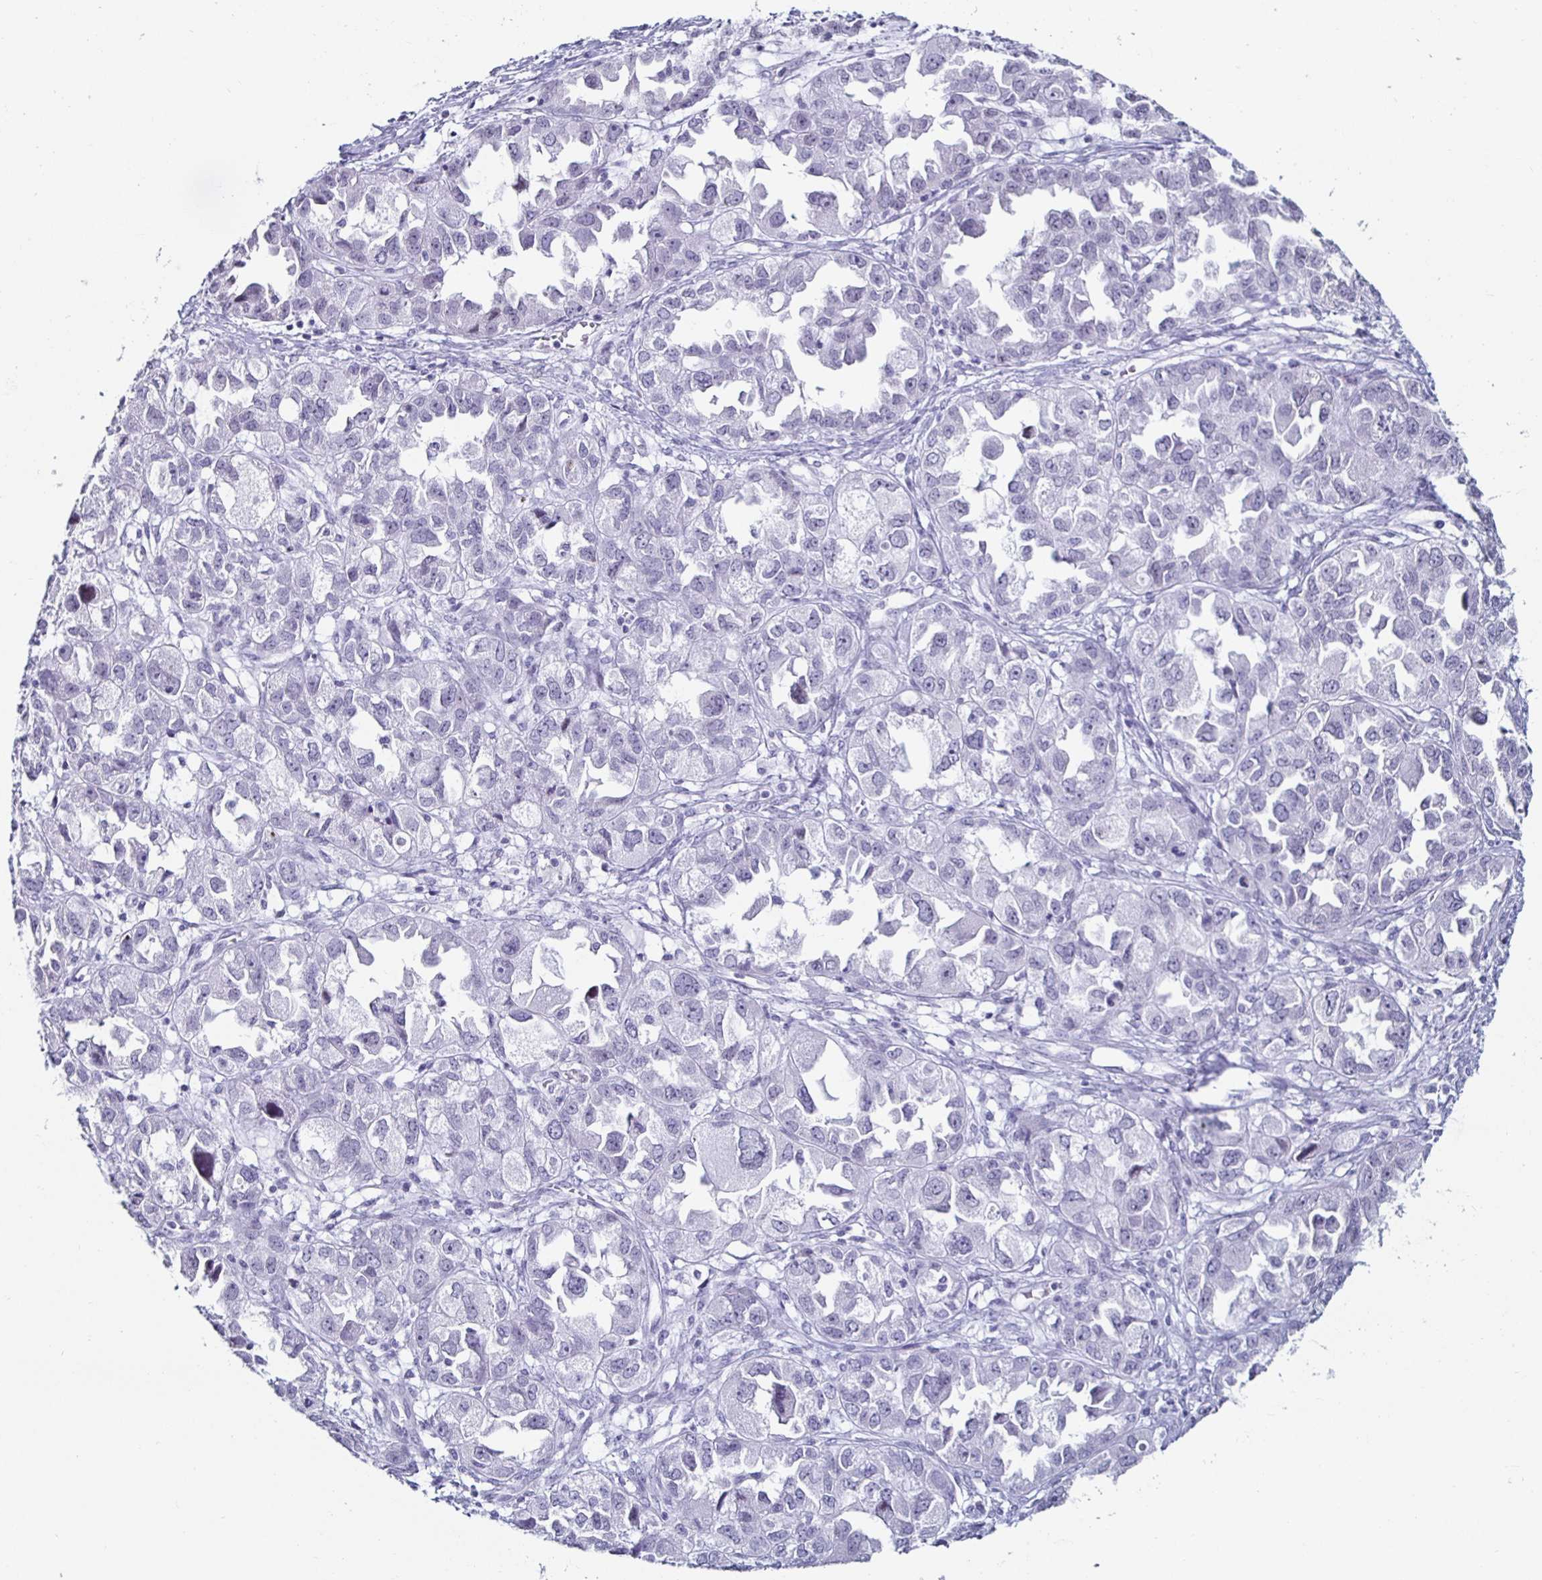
{"staining": {"intensity": "negative", "quantity": "none", "location": "none"}, "tissue": "ovarian cancer", "cell_type": "Tumor cells", "image_type": "cancer", "snomed": [{"axis": "morphology", "description": "Cystadenocarcinoma, serous, NOS"}, {"axis": "topography", "description": "Ovary"}], "caption": "DAB immunohistochemical staining of ovarian cancer demonstrates no significant staining in tumor cells. (DAB IHC visualized using brightfield microscopy, high magnification).", "gene": "KRT4", "patient": {"sex": "female", "age": 84}}